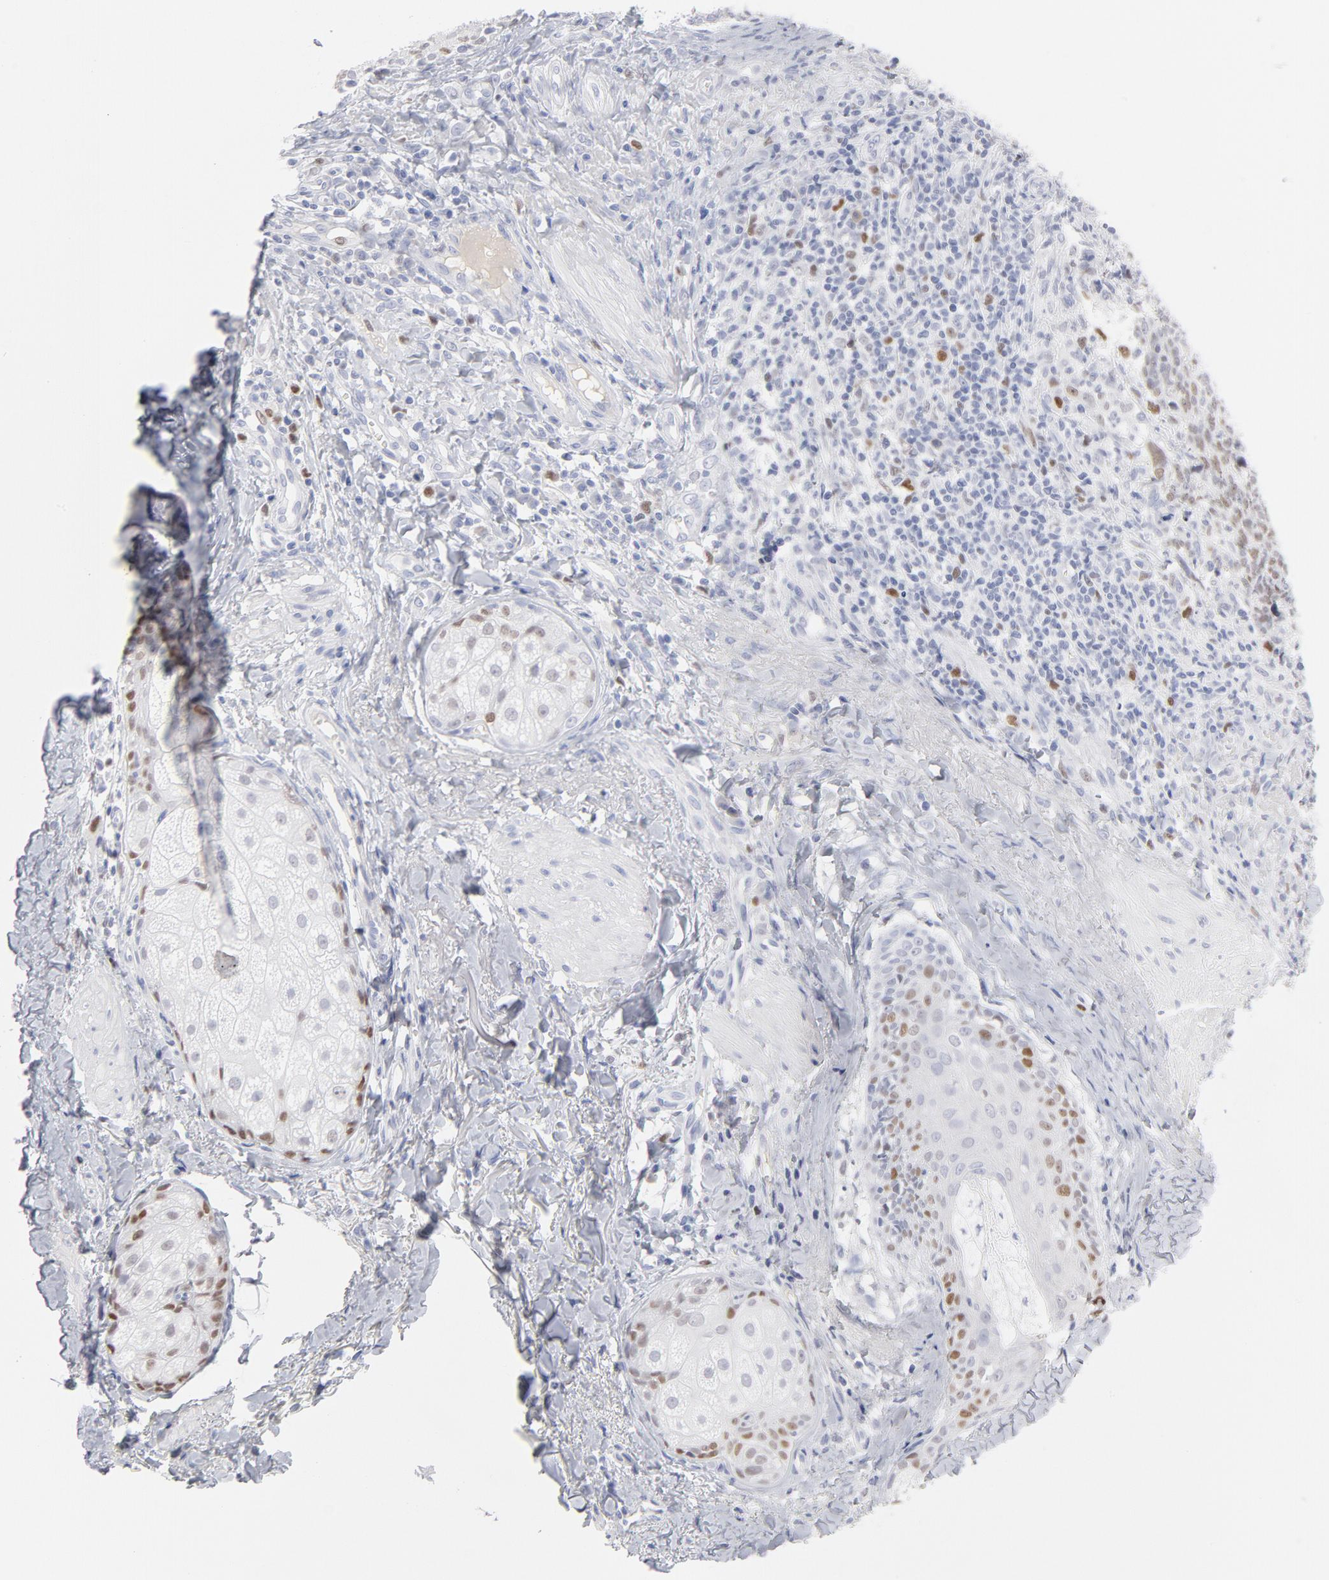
{"staining": {"intensity": "moderate", "quantity": "<25%", "location": "nuclear"}, "tissue": "skin cancer", "cell_type": "Tumor cells", "image_type": "cancer", "snomed": [{"axis": "morphology", "description": "Basal cell carcinoma"}, {"axis": "topography", "description": "Skin"}], "caption": "The image displays a brown stain indicating the presence of a protein in the nuclear of tumor cells in basal cell carcinoma (skin).", "gene": "MCM7", "patient": {"sex": "male", "age": 84}}